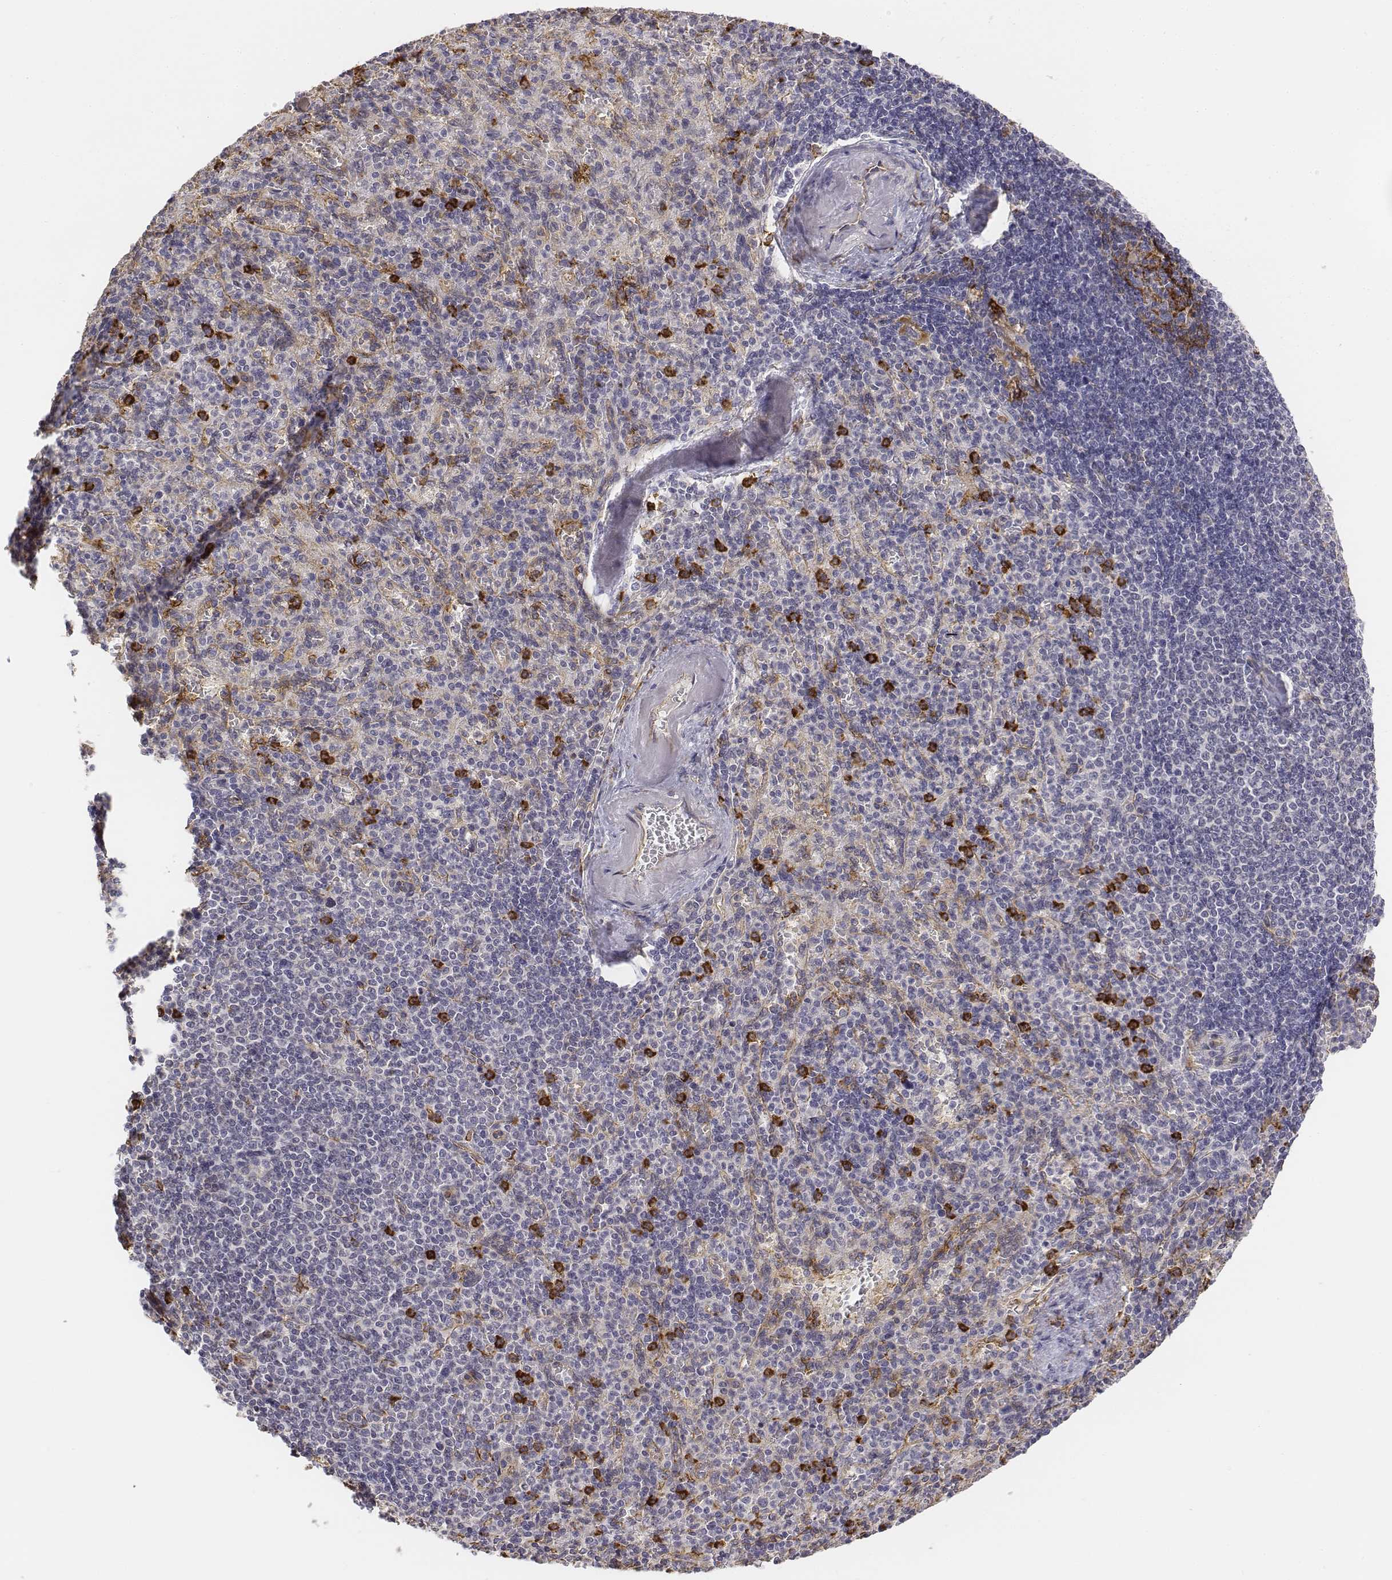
{"staining": {"intensity": "strong", "quantity": "<25%", "location": "cytoplasmic/membranous"}, "tissue": "spleen", "cell_type": "Cells in red pulp", "image_type": "normal", "snomed": [{"axis": "morphology", "description": "Normal tissue, NOS"}, {"axis": "topography", "description": "Spleen"}], "caption": "Protein expression analysis of normal spleen shows strong cytoplasmic/membranous positivity in approximately <25% of cells in red pulp.", "gene": "CD14", "patient": {"sex": "female", "age": 74}}